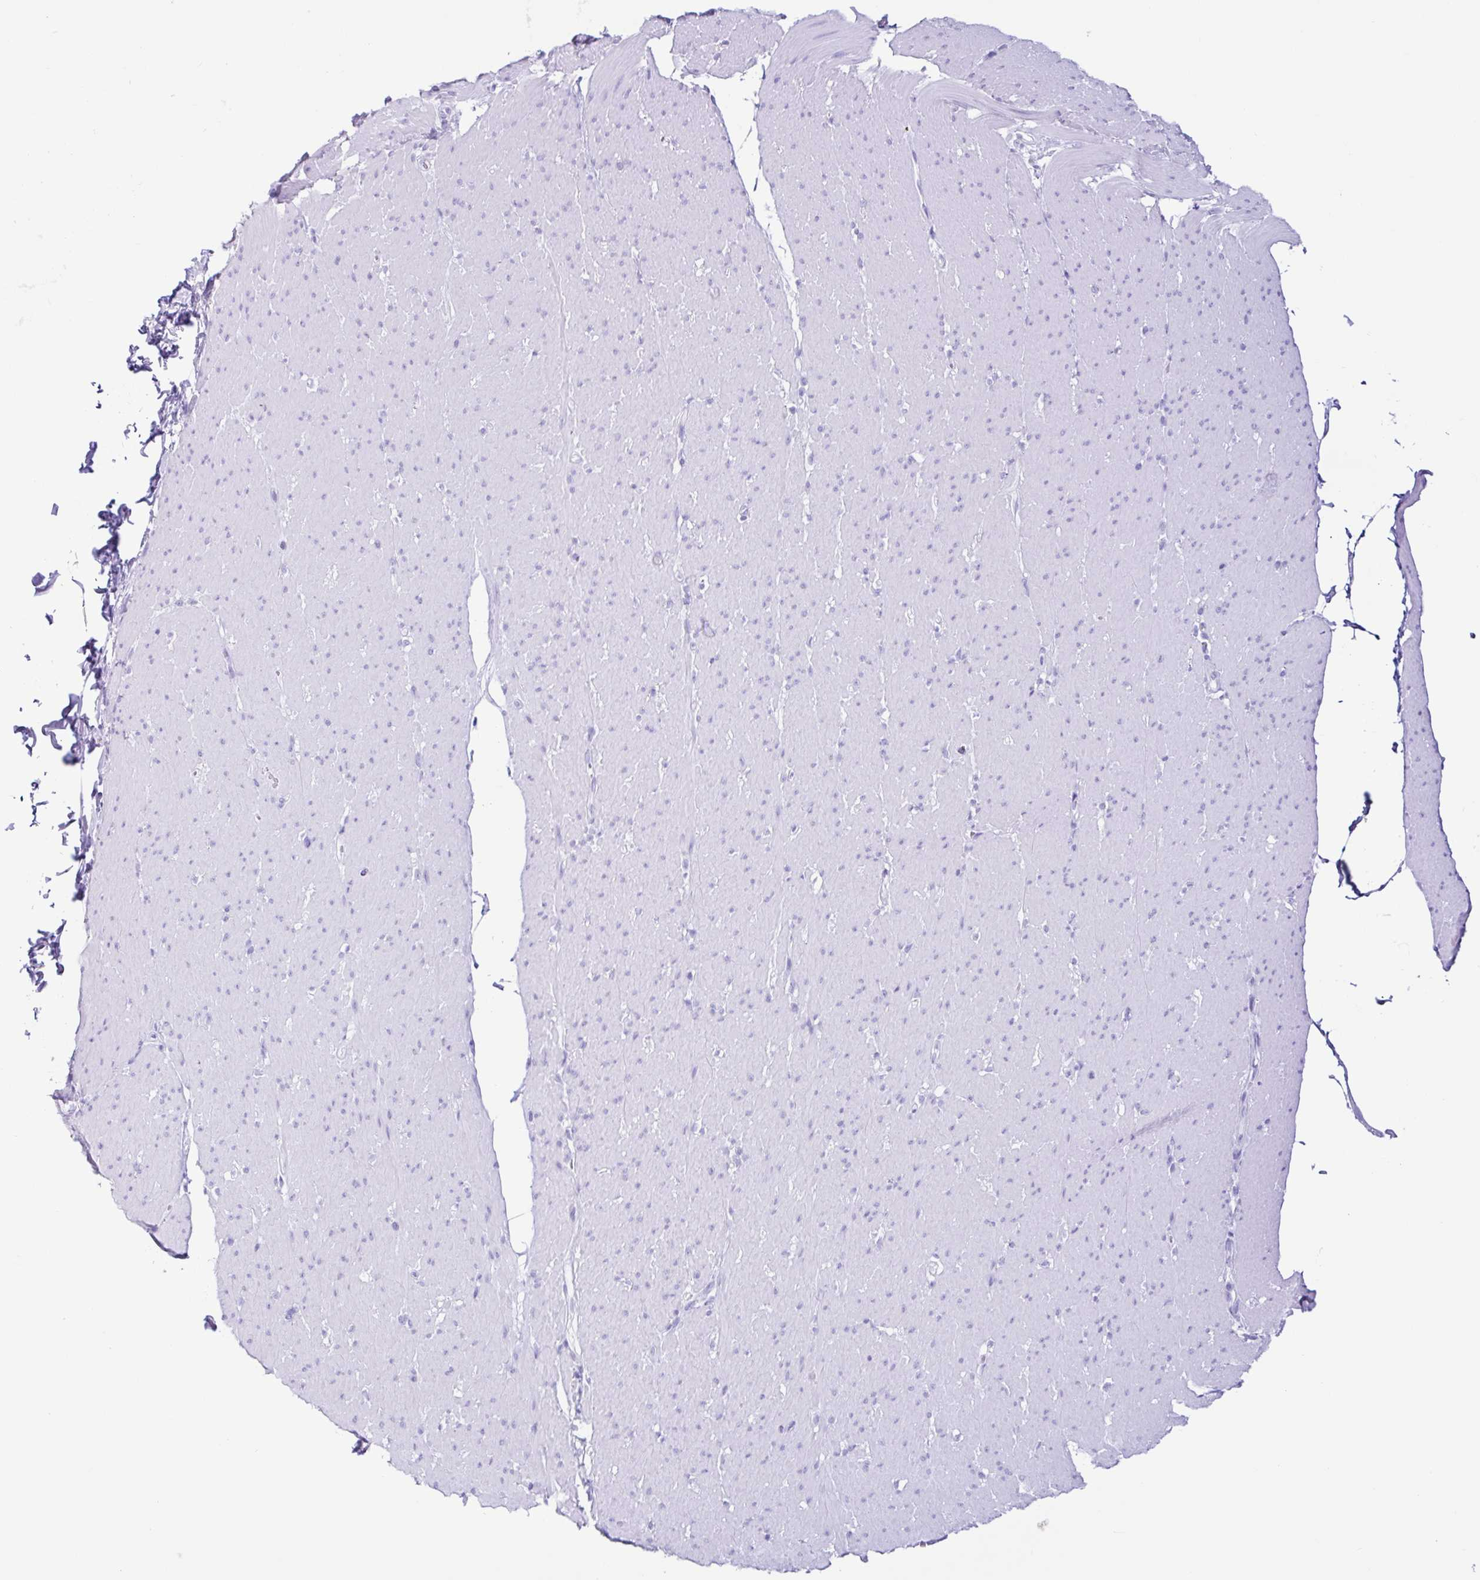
{"staining": {"intensity": "negative", "quantity": "none", "location": "none"}, "tissue": "smooth muscle", "cell_type": "Smooth muscle cells", "image_type": "normal", "snomed": [{"axis": "morphology", "description": "Normal tissue, NOS"}, {"axis": "topography", "description": "Smooth muscle"}, {"axis": "topography", "description": "Rectum"}], "caption": "DAB immunohistochemical staining of benign human smooth muscle displays no significant positivity in smooth muscle cells. (Stains: DAB (3,3'-diaminobenzidine) IHC with hematoxylin counter stain, Microscopy: brightfield microscopy at high magnification).", "gene": "PIGF", "patient": {"sex": "male", "age": 53}}